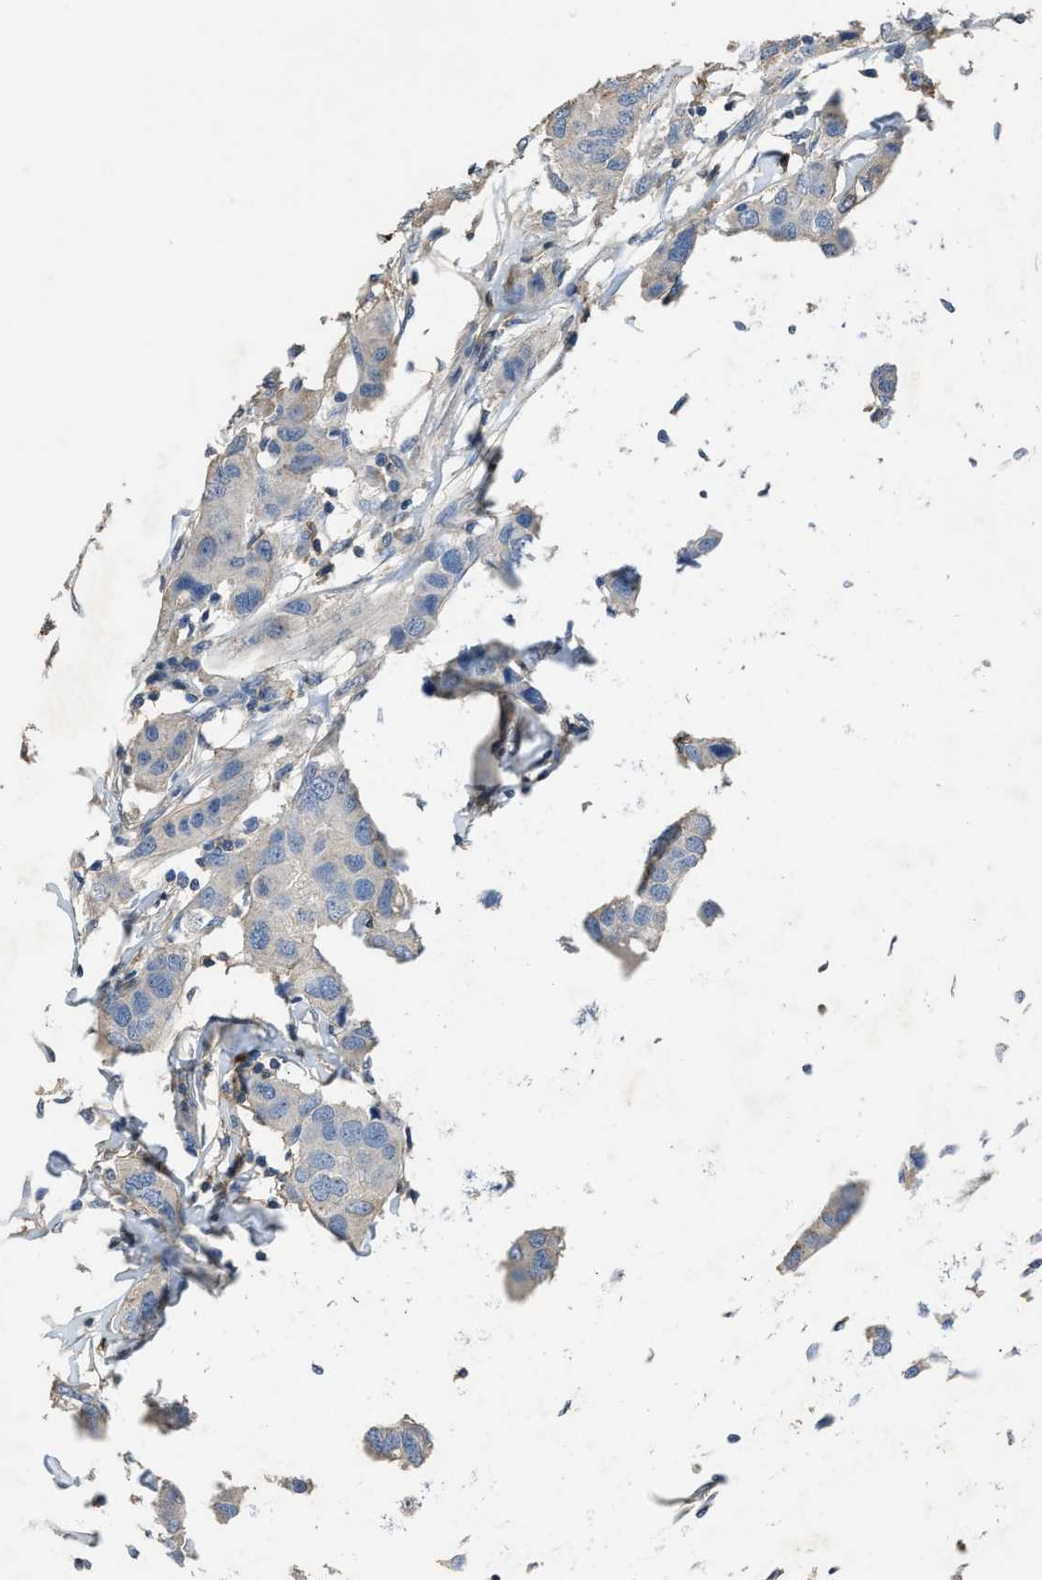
{"staining": {"intensity": "negative", "quantity": "none", "location": "none"}, "tissue": "breast cancer", "cell_type": "Tumor cells", "image_type": "cancer", "snomed": [{"axis": "morphology", "description": "Duct carcinoma"}, {"axis": "topography", "description": "Breast"}], "caption": "Immunohistochemical staining of breast cancer reveals no significant positivity in tumor cells.", "gene": "OR51E1", "patient": {"sex": "female", "age": 50}}